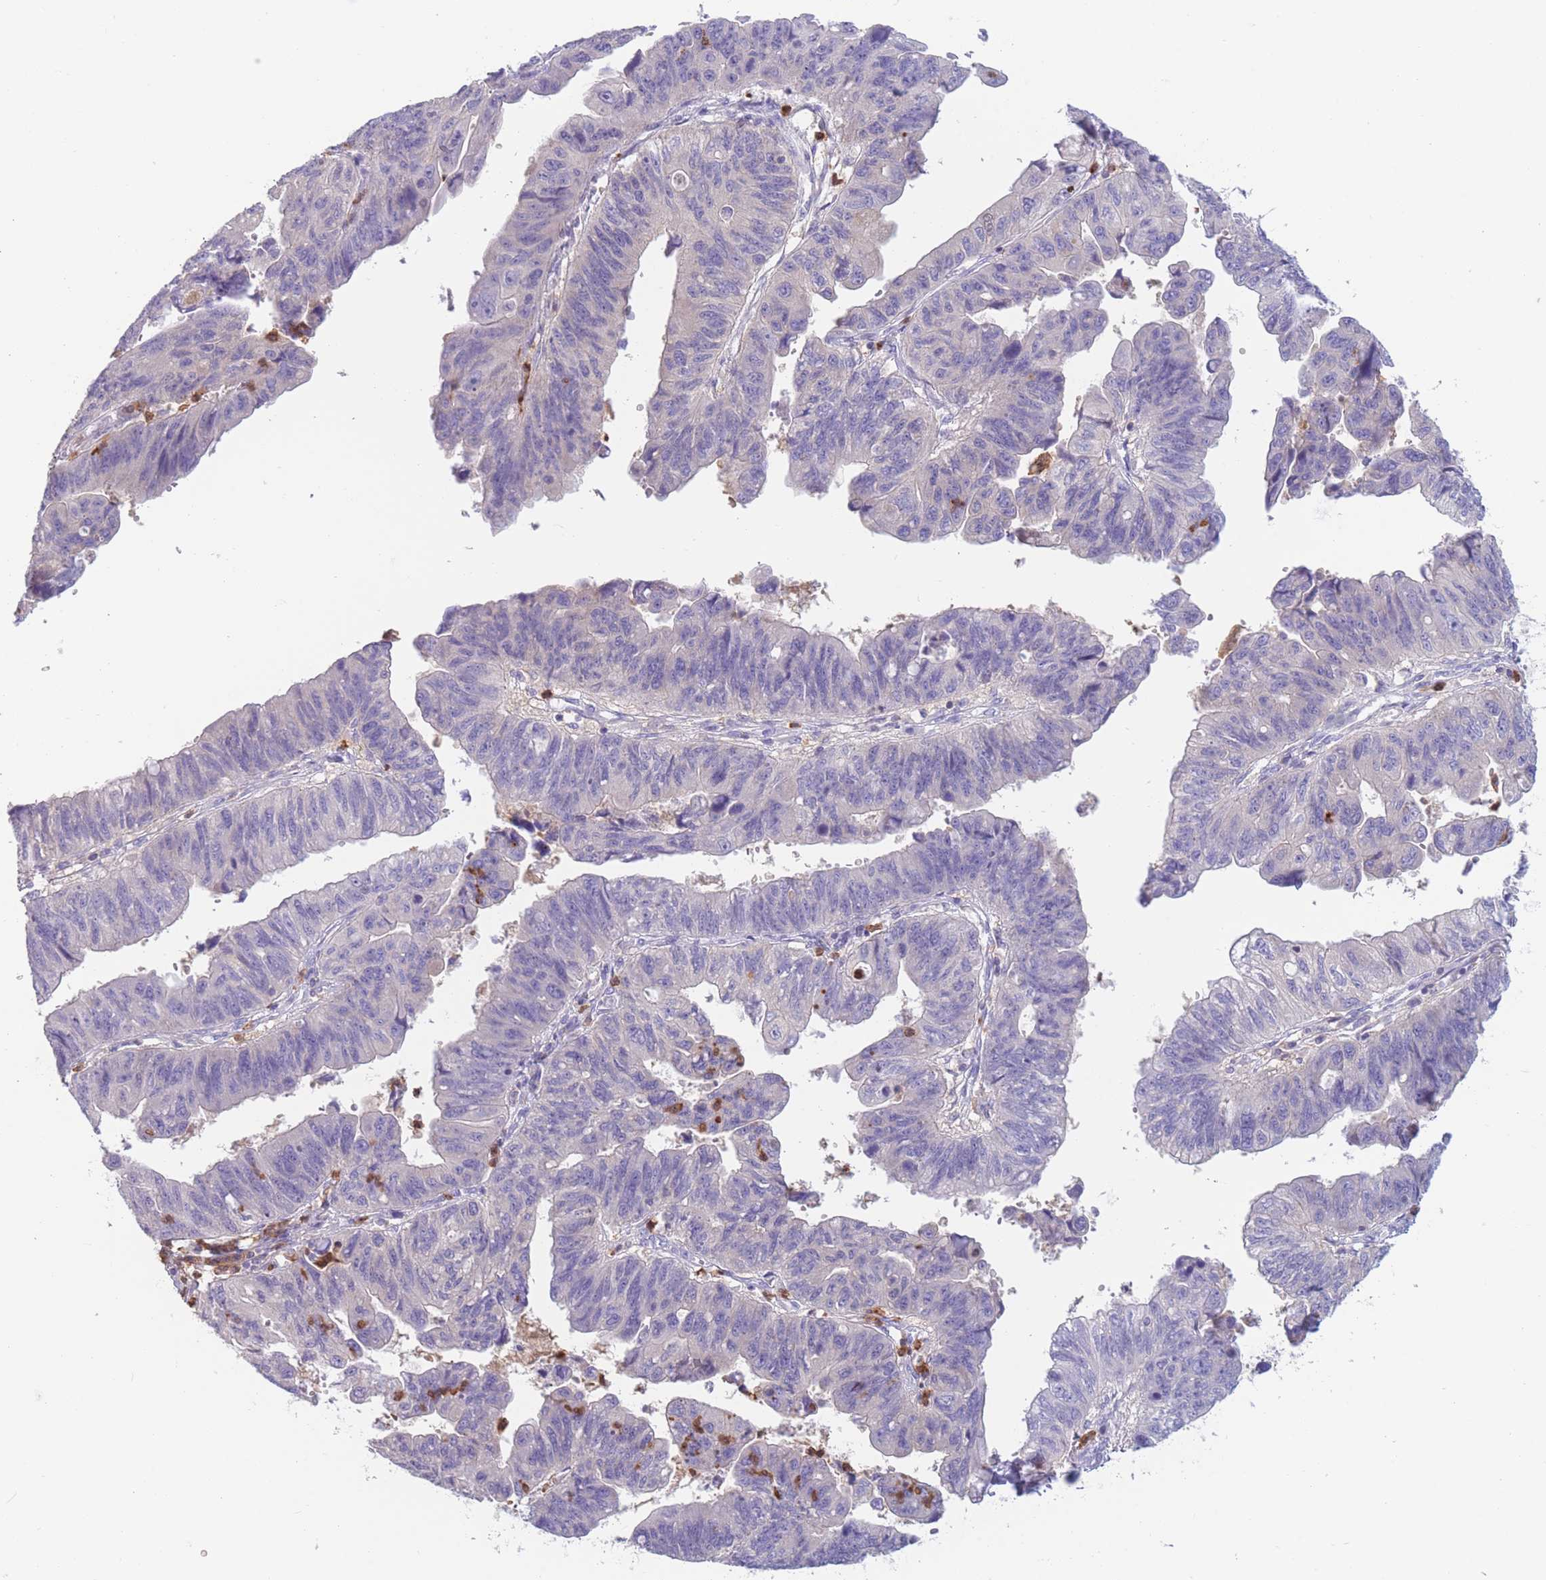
{"staining": {"intensity": "negative", "quantity": "none", "location": "none"}, "tissue": "stomach cancer", "cell_type": "Tumor cells", "image_type": "cancer", "snomed": [{"axis": "morphology", "description": "Adenocarcinoma, NOS"}, {"axis": "topography", "description": "Stomach"}], "caption": "Tumor cells show no significant staining in stomach cancer.", "gene": "ST3GAL4", "patient": {"sex": "male", "age": 59}}